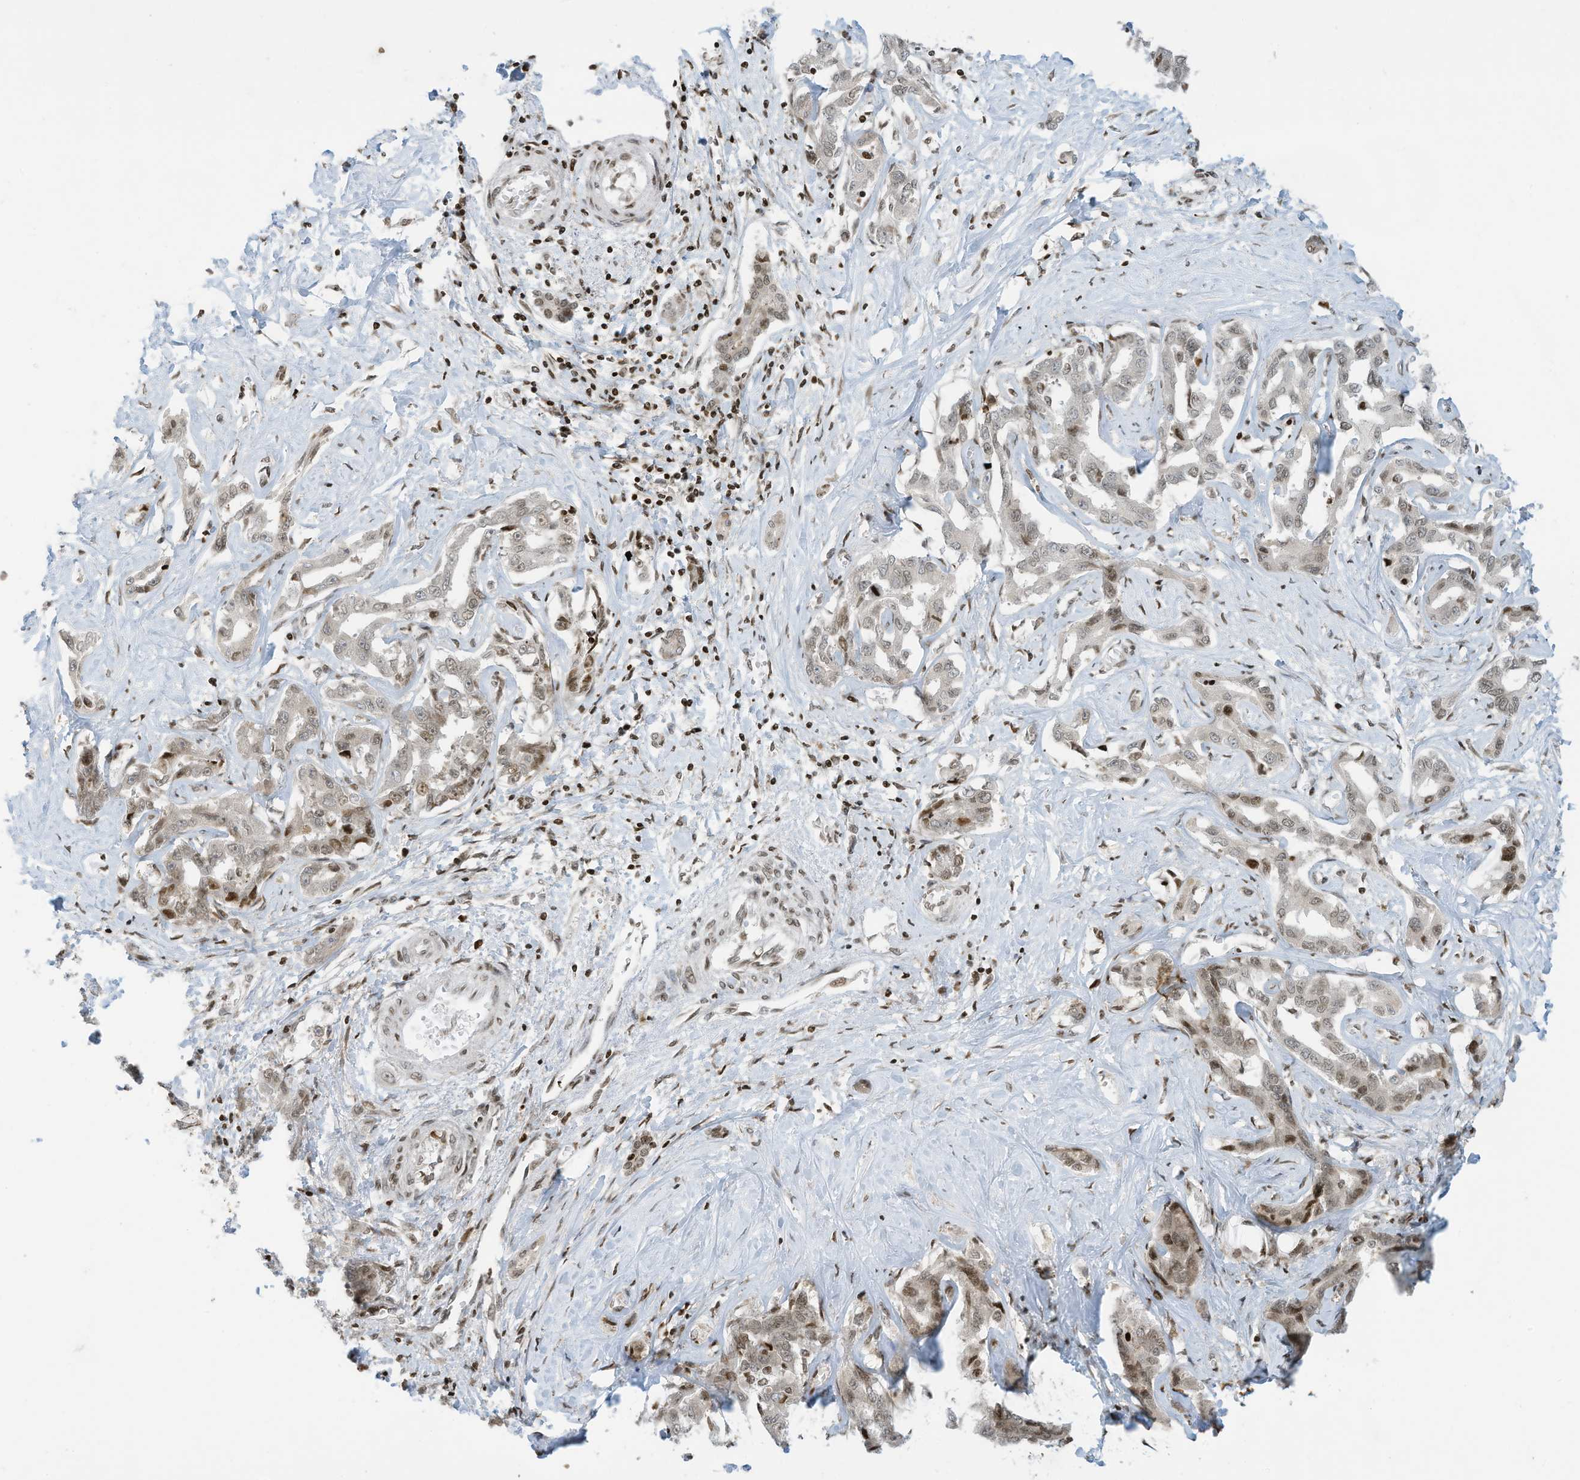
{"staining": {"intensity": "moderate", "quantity": "<25%", "location": "nuclear"}, "tissue": "liver cancer", "cell_type": "Tumor cells", "image_type": "cancer", "snomed": [{"axis": "morphology", "description": "Cholangiocarcinoma"}, {"axis": "topography", "description": "Liver"}], "caption": "The immunohistochemical stain shows moderate nuclear expression in tumor cells of cholangiocarcinoma (liver) tissue. (DAB = brown stain, brightfield microscopy at high magnification).", "gene": "ADI1", "patient": {"sex": "male", "age": 59}}